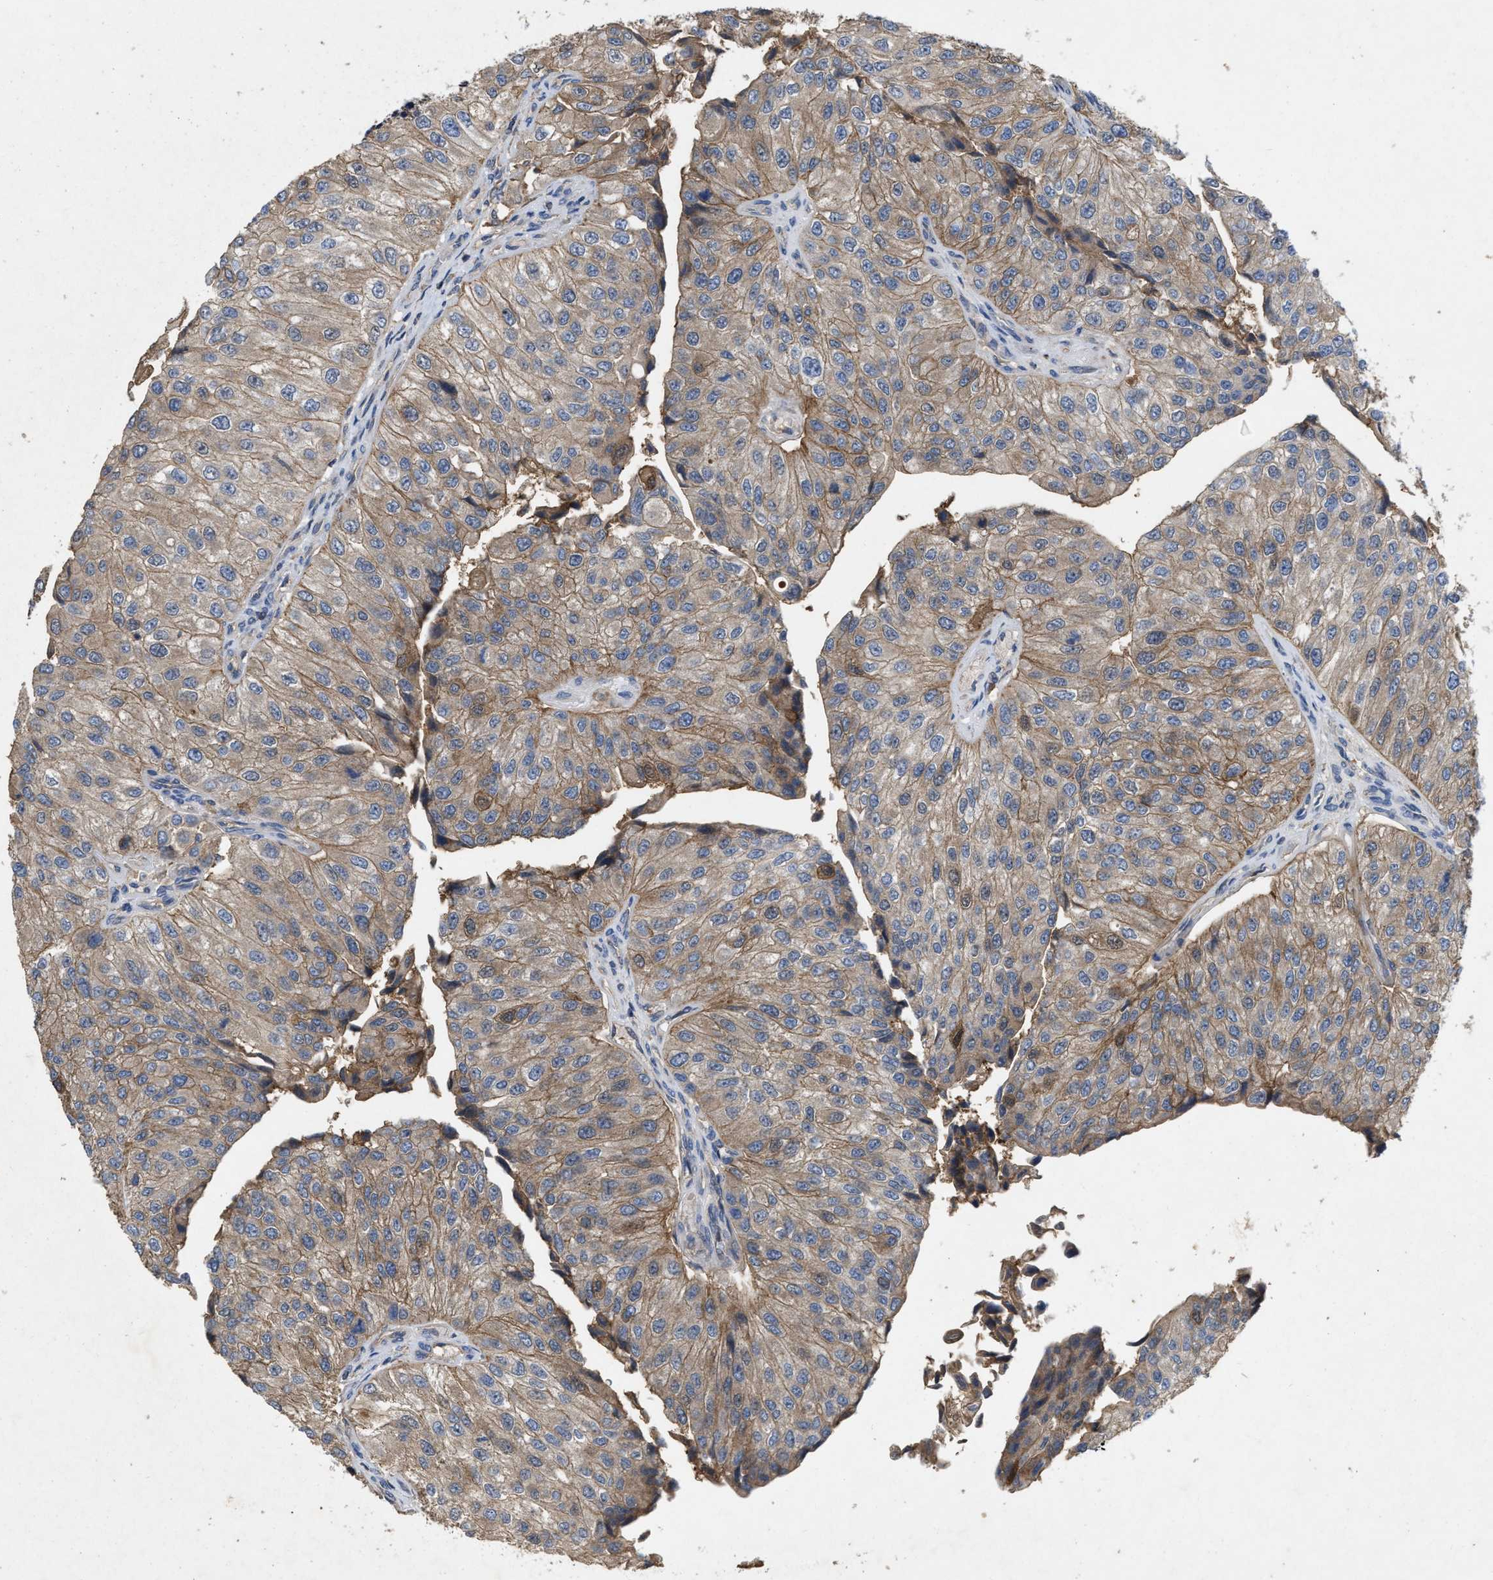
{"staining": {"intensity": "moderate", "quantity": ">75%", "location": "cytoplasmic/membranous"}, "tissue": "urothelial cancer", "cell_type": "Tumor cells", "image_type": "cancer", "snomed": [{"axis": "morphology", "description": "Urothelial carcinoma, High grade"}, {"axis": "topography", "description": "Kidney"}, {"axis": "topography", "description": "Urinary bladder"}], "caption": "Brown immunohistochemical staining in urothelial cancer displays moderate cytoplasmic/membranous staining in about >75% of tumor cells. (Brightfield microscopy of DAB IHC at high magnification).", "gene": "LPAR2", "patient": {"sex": "male", "age": 77}}